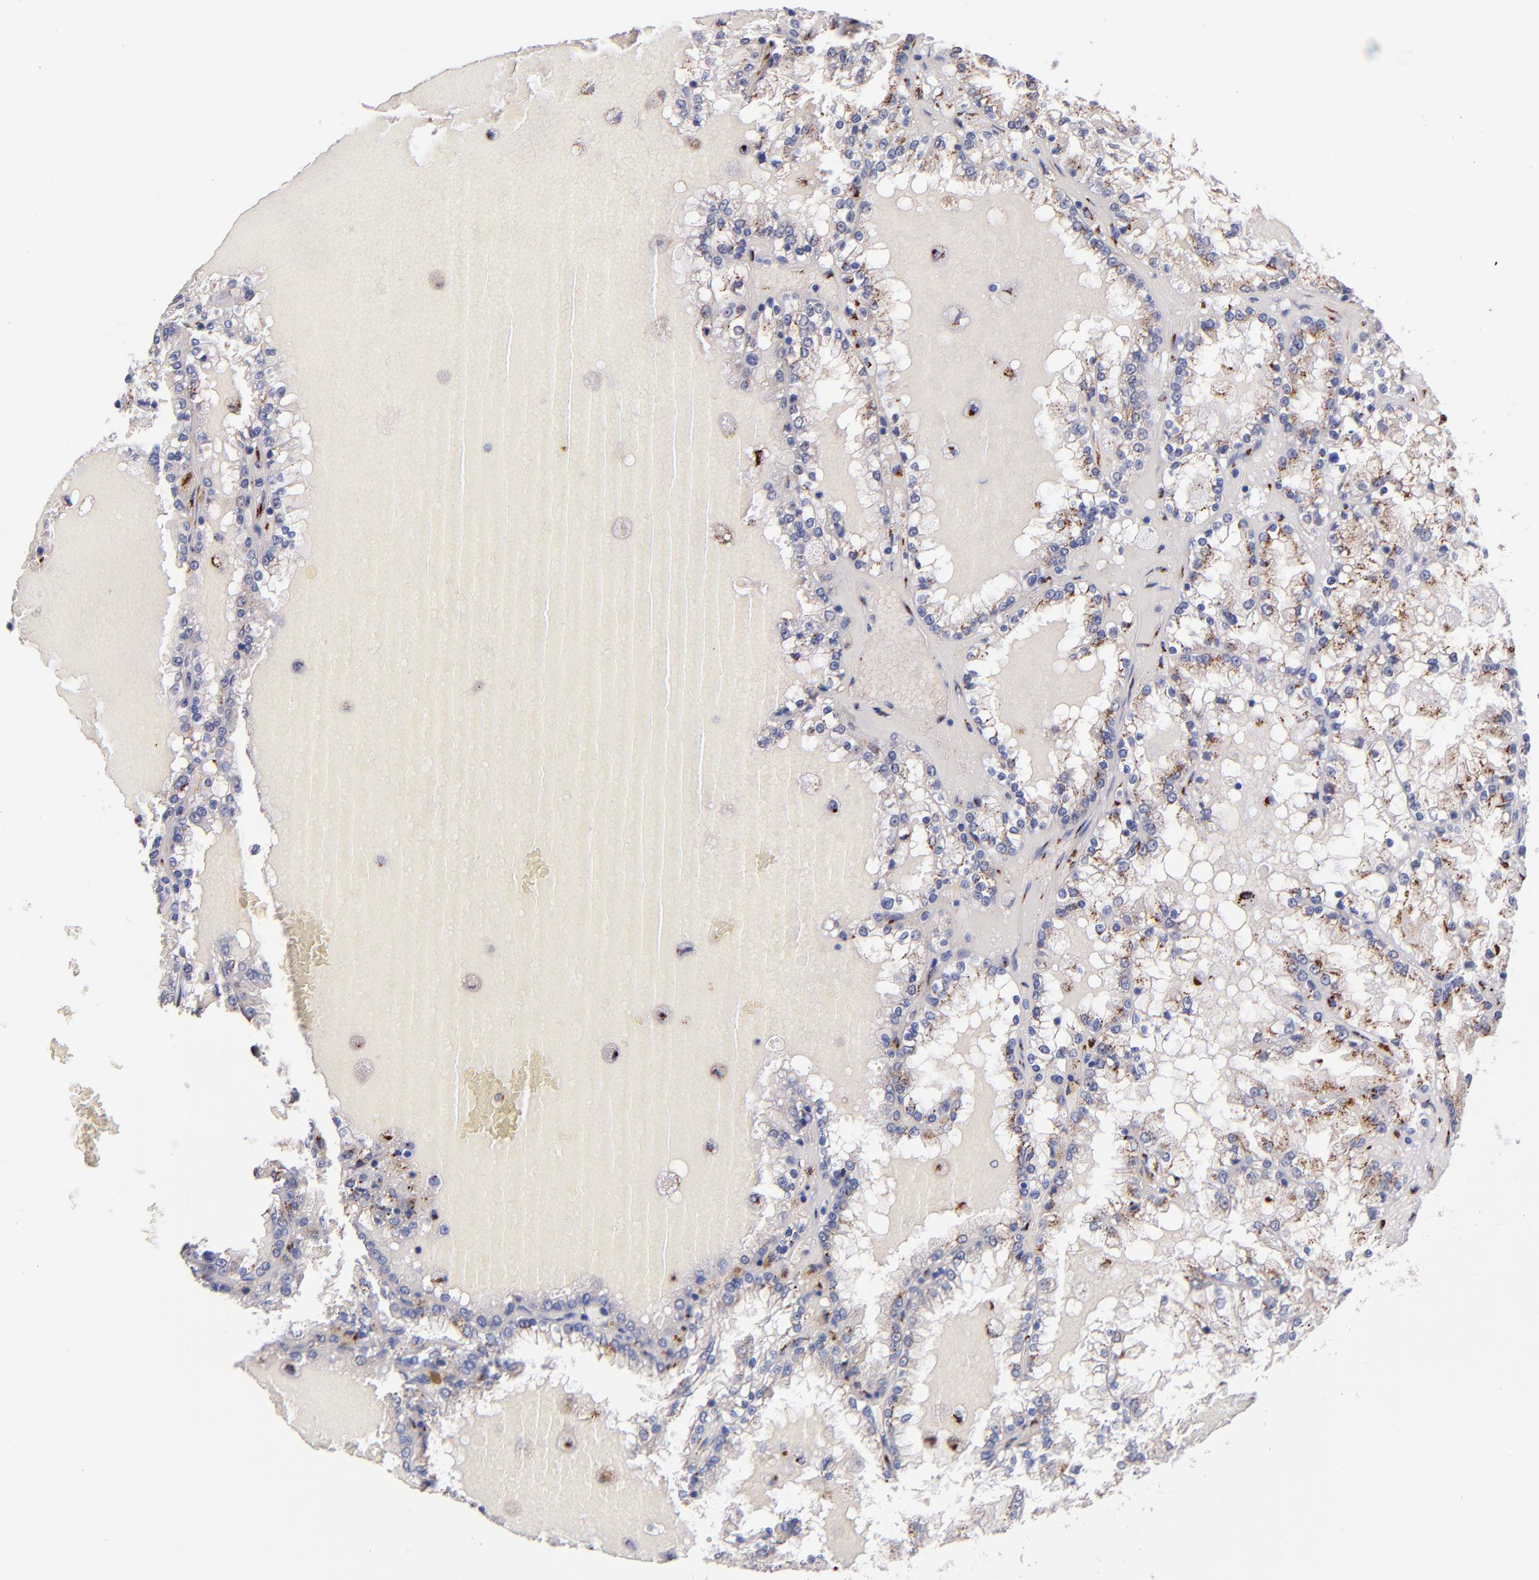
{"staining": {"intensity": "moderate", "quantity": "<25%", "location": "cytoplasmic/membranous"}, "tissue": "renal cancer", "cell_type": "Tumor cells", "image_type": "cancer", "snomed": [{"axis": "morphology", "description": "Adenocarcinoma, NOS"}, {"axis": "topography", "description": "Kidney"}], "caption": "Immunohistochemical staining of human adenocarcinoma (renal) demonstrates moderate cytoplasmic/membranous protein staining in approximately <25% of tumor cells. Using DAB (3,3'-diaminobenzidine) (brown) and hematoxylin (blue) stains, captured at high magnification using brightfield microscopy.", "gene": "GOLIM4", "patient": {"sex": "female", "age": 56}}